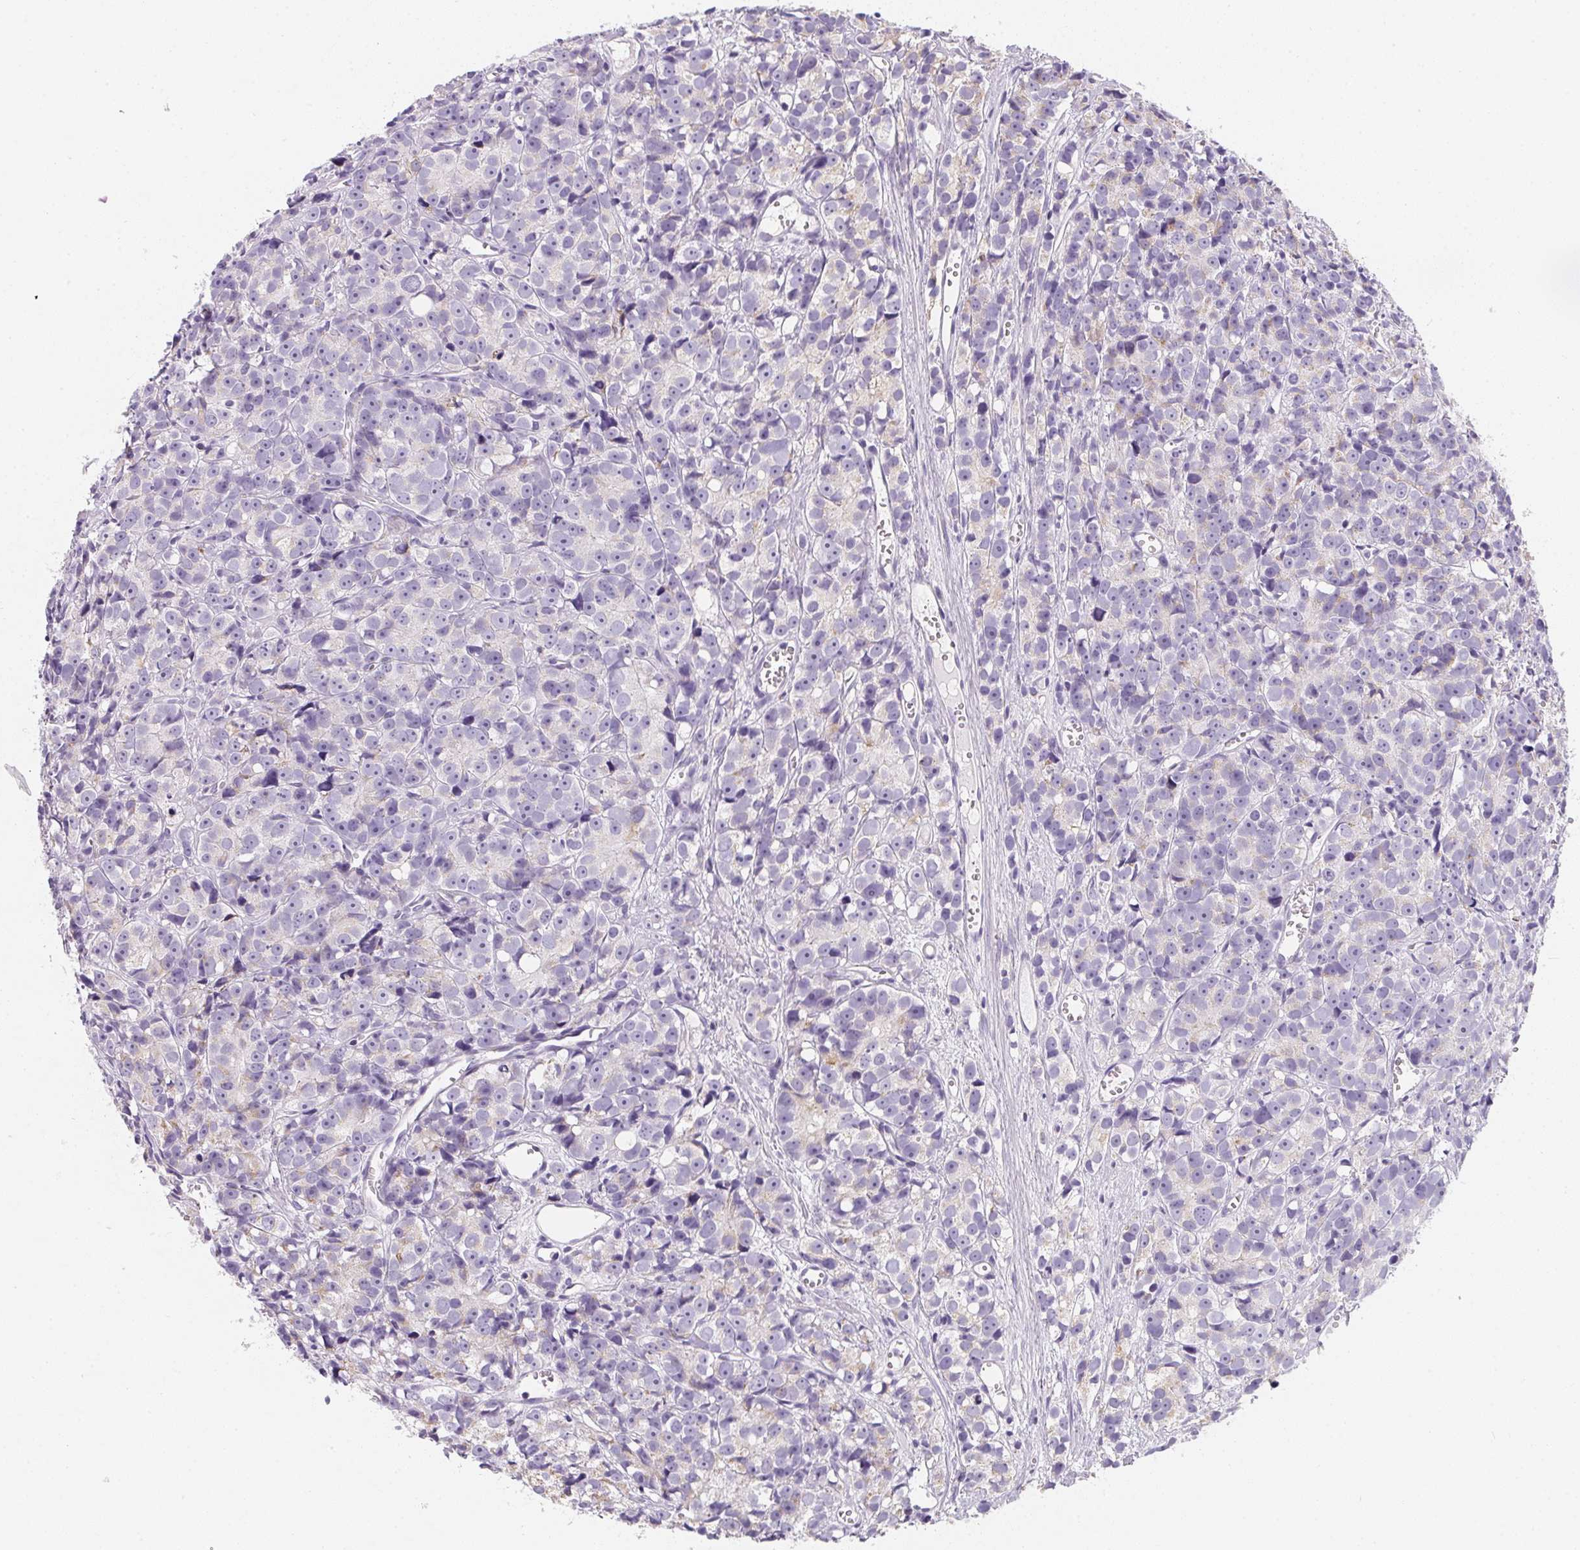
{"staining": {"intensity": "moderate", "quantity": "<25%", "location": "cytoplasmic/membranous"}, "tissue": "prostate cancer", "cell_type": "Tumor cells", "image_type": "cancer", "snomed": [{"axis": "morphology", "description": "Adenocarcinoma, High grade"}, {"axis": "topography", "description": "Prostate"}], "caption": "Immunohistochemical staining of human prostate cancer reveals low levels of moderate cytoplasmic/membranous positivity in about <25% of tumor cells.", "gene": "MAP1A", "patient": {"sex": "male", "age": 77}}